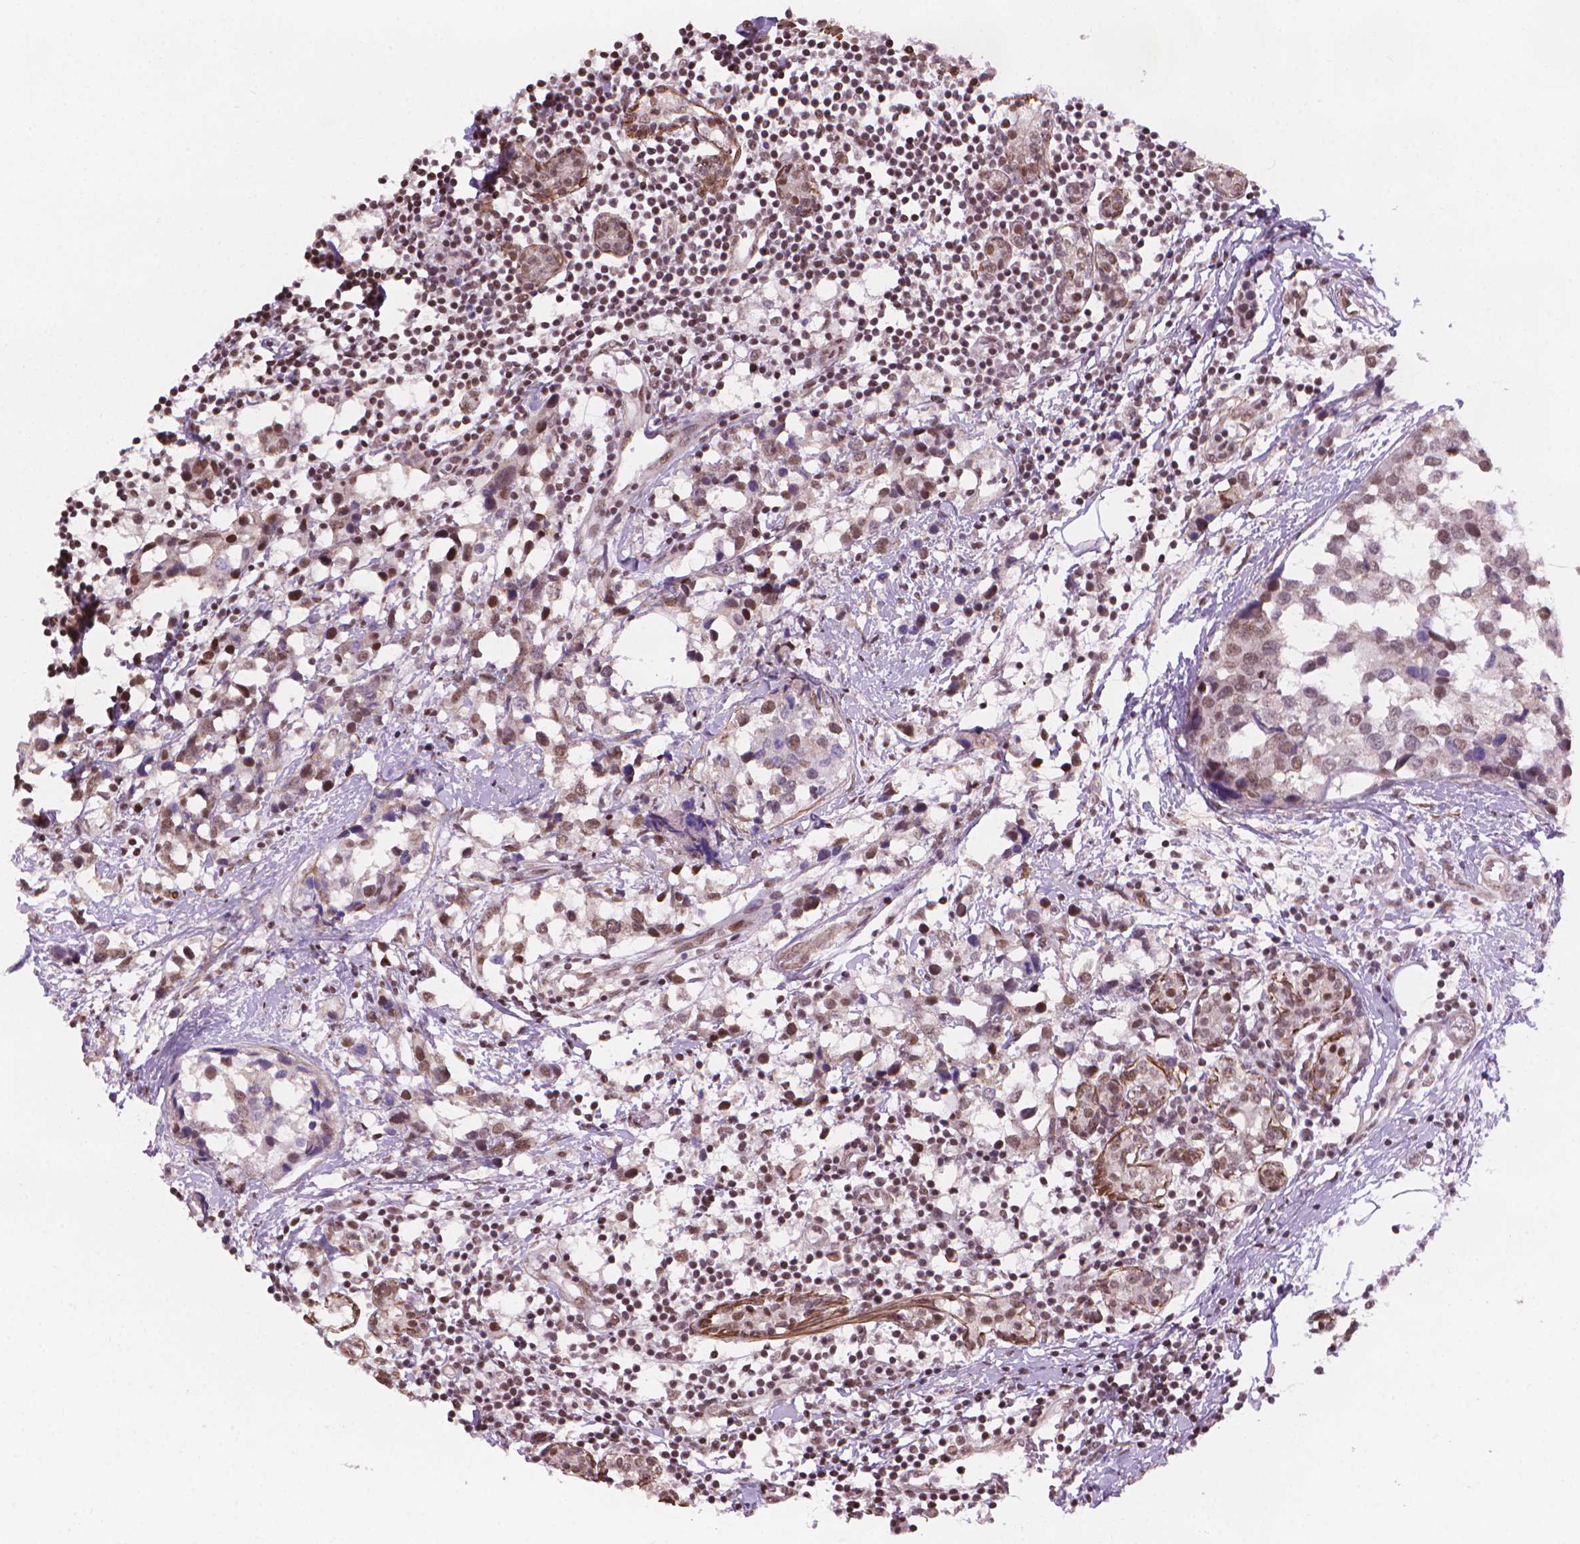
{"staining": {"intensity": "moderate", "quantity": "25%-75%", "location": "nuclear"}, "tissue": "breast cancer", "cell_type": "Tumor cells", "image_type": "cancer", "snomed": [{"axis": "morphology", "description": "Lobular carcinoma"}, {"axis": "topography", "description": "Breast"}], "caption": "An immunohistochemistry (IHC) histopathology image of neoplastic tissue is shown. Protein staining in brown highlights moderate nuclear positivity in breast lobular carcinoma within tumor cells. The protein of interest is stained brown, and the nuclei are stained in blue (DAB IHC with brightfield microscopy, high magnification).", "gene": "HOXD4", "patient": {"sex": "female", "age": 59}}